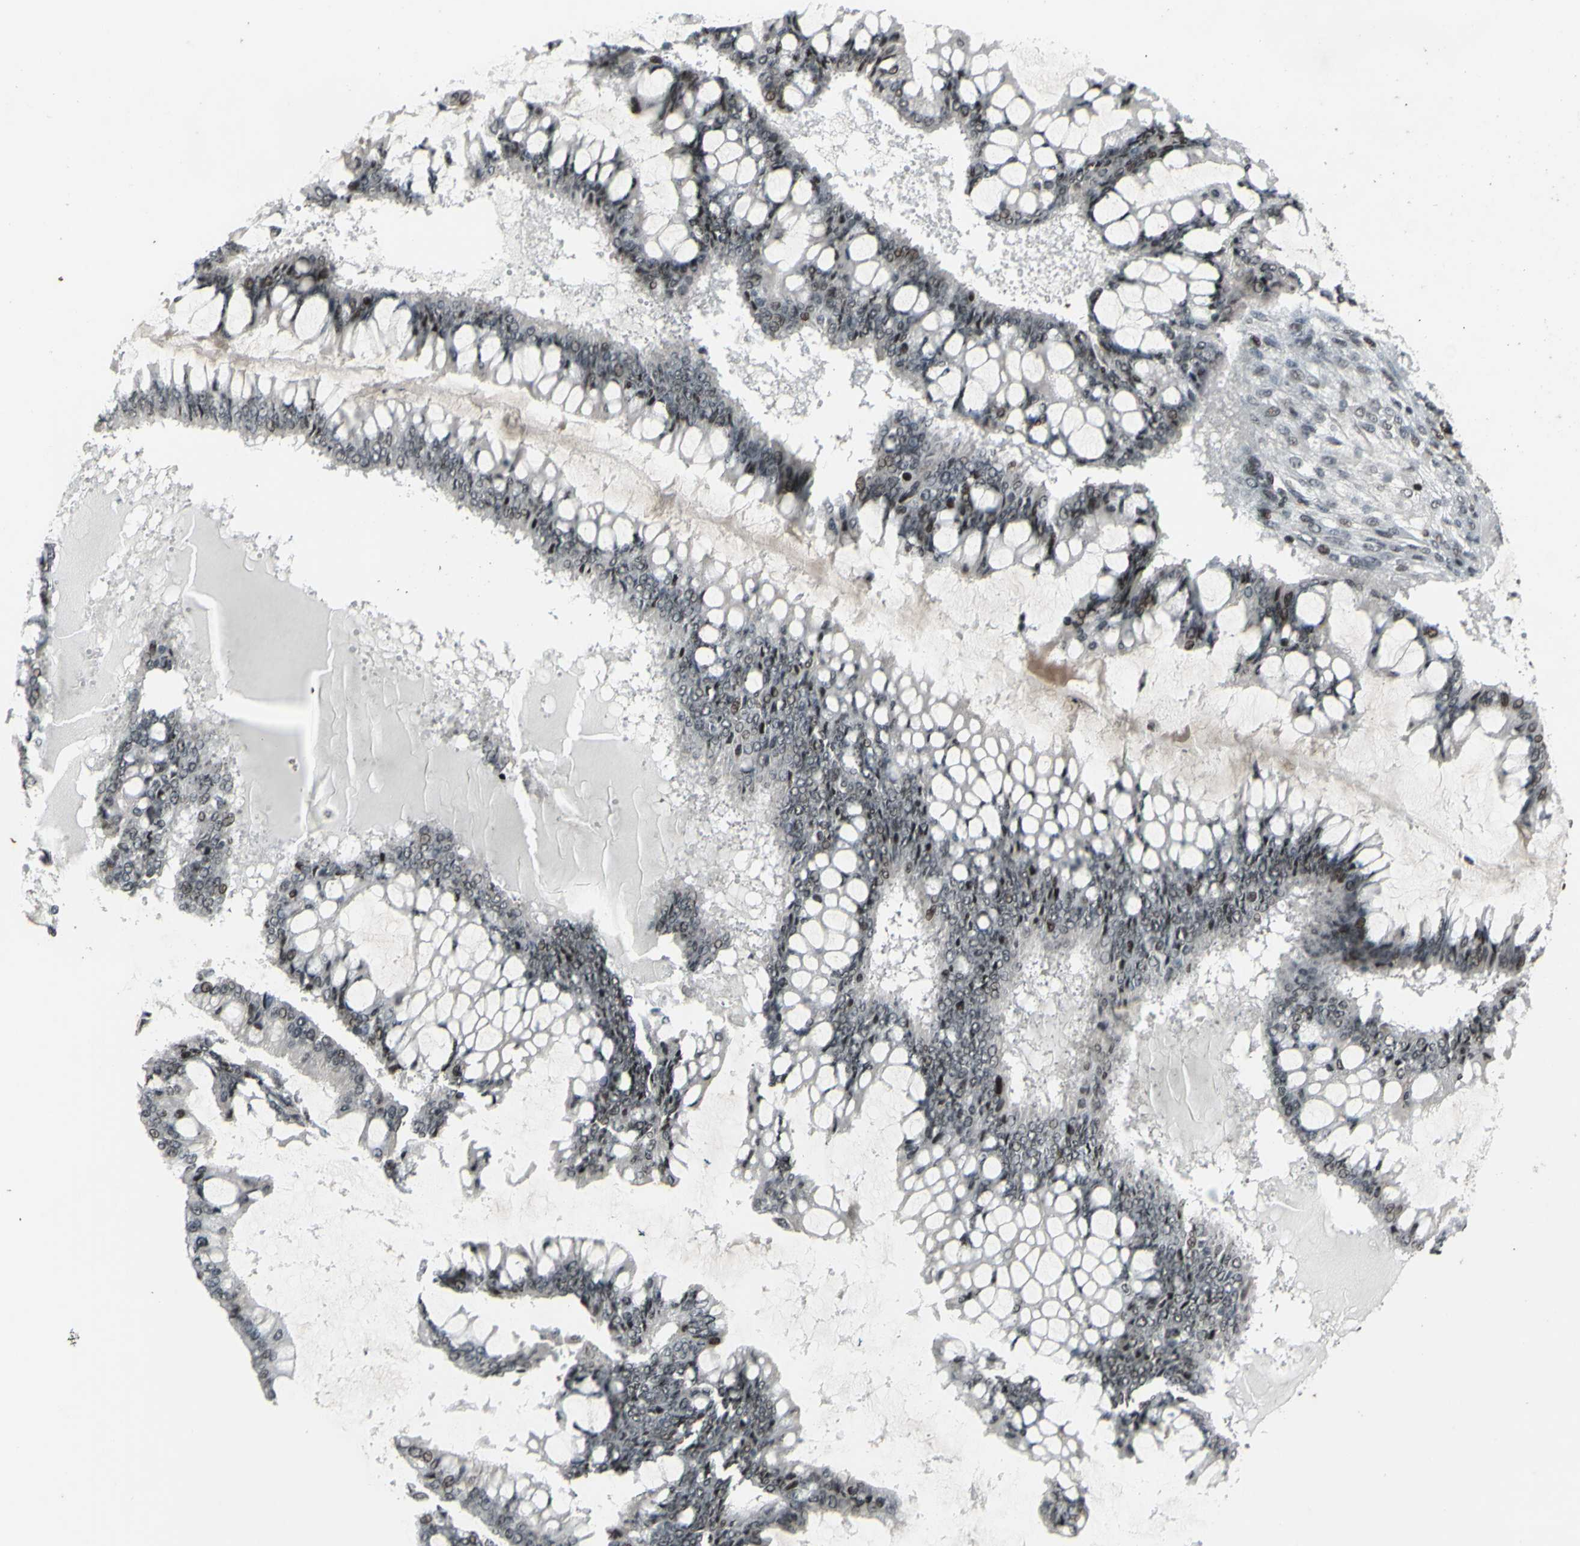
{"staining": {"intensity": "weak", "quantity": "<25%", "location": "nuclear"}, "tissue": "ovarian cancer", "cell_type": "Tumor cells", "image_type": "cancer", "snomed": [{"axis": "morphology", "description": "Cystadenocarcinoma, mucinous, NOS"}, {"axis": "topography", "description": "Ovary"}], "caption": "High magnification brightfield microscopy of ovarian cancer (mucinous cystadenocarcinoma) stained with DAB (3,3'-diaminobenzidine) (brown) and counterstained with hematoxylin (blue): tumor cells show no significant positivity.", "gene": "SUPT6H", "patient": {"sex": "female", "age": 73}}